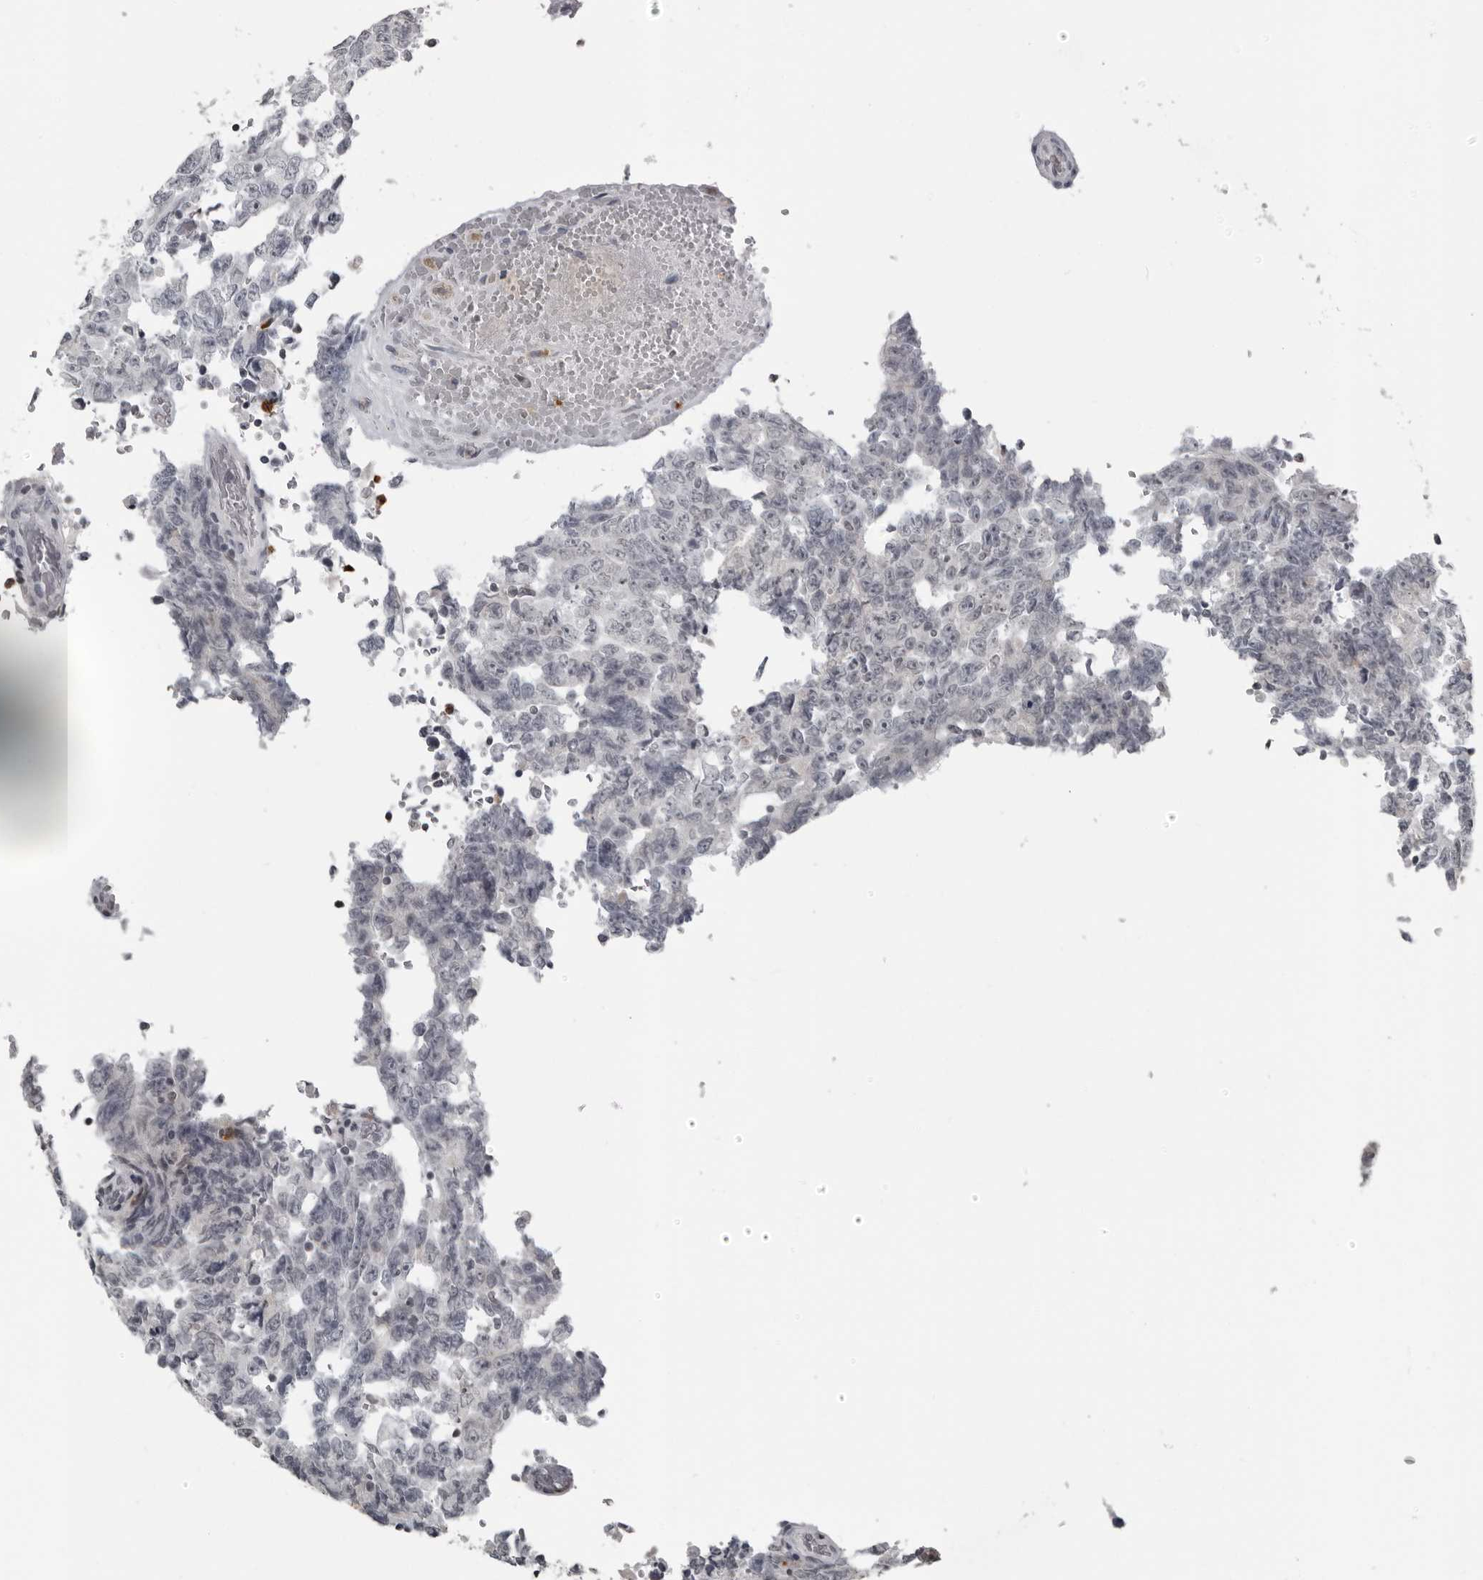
{"staining": {"intensity": "negative", "quantity": "none", "location": "none"}, "tissue": "testis cancer", "cell_type": "Tumor cells", "image_type": "cancer", "snomed": [{"axis": "morphology", "description": "Carcinoma, Embryonal, NOS"}, {"axis": "topography", "description": "Testis"}], "caption": "Protein analysis of testis cancer (embryonal carcinoma) displays no significant expression in tumor cells.", "gene": "RTCA", "patient": {"sex": "male", "age": 26}}